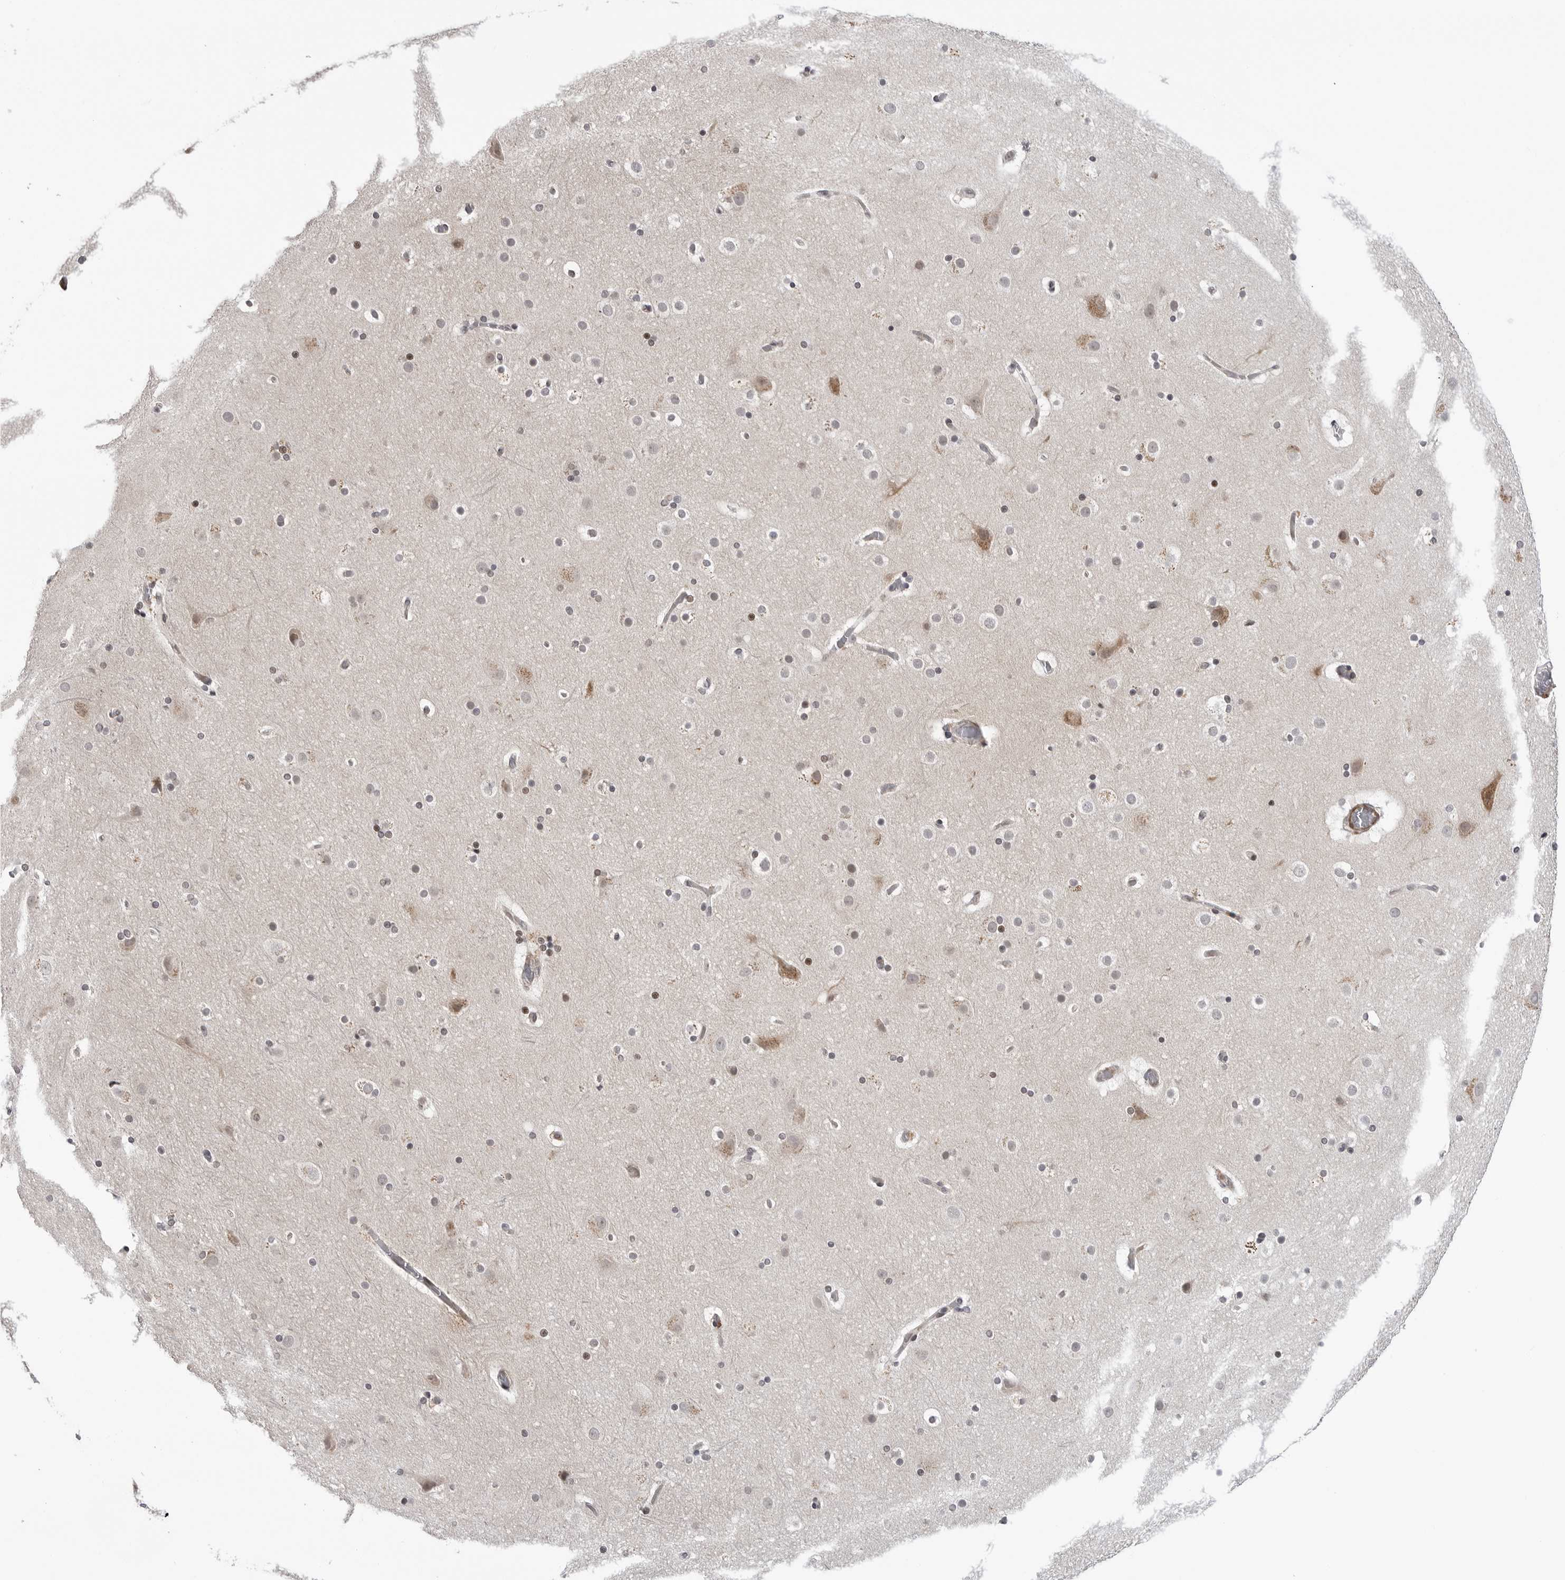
{"staining": {"intensity": "negative", "quantity": "none", "location": "none"}, "tissue": "cerebral cortex", "cell_type": "Endothelial cells", "image_type": "normal", "snomed": [{"axis": "morphology", "description": "Normal tissue, NOS"}, {"axis": "topography", "description": "Cerebral cortex"}], "caption": "DAB immunohistochemical staining of normal human cerebral cortex displays no significant expression in endothelial cells. The staining is performed using DAB brown chromogen with nuclei counter-stained in using hematoxylin.", "gene": "ADAMTS5", "patient": {"sex": "male", "age": 57}}